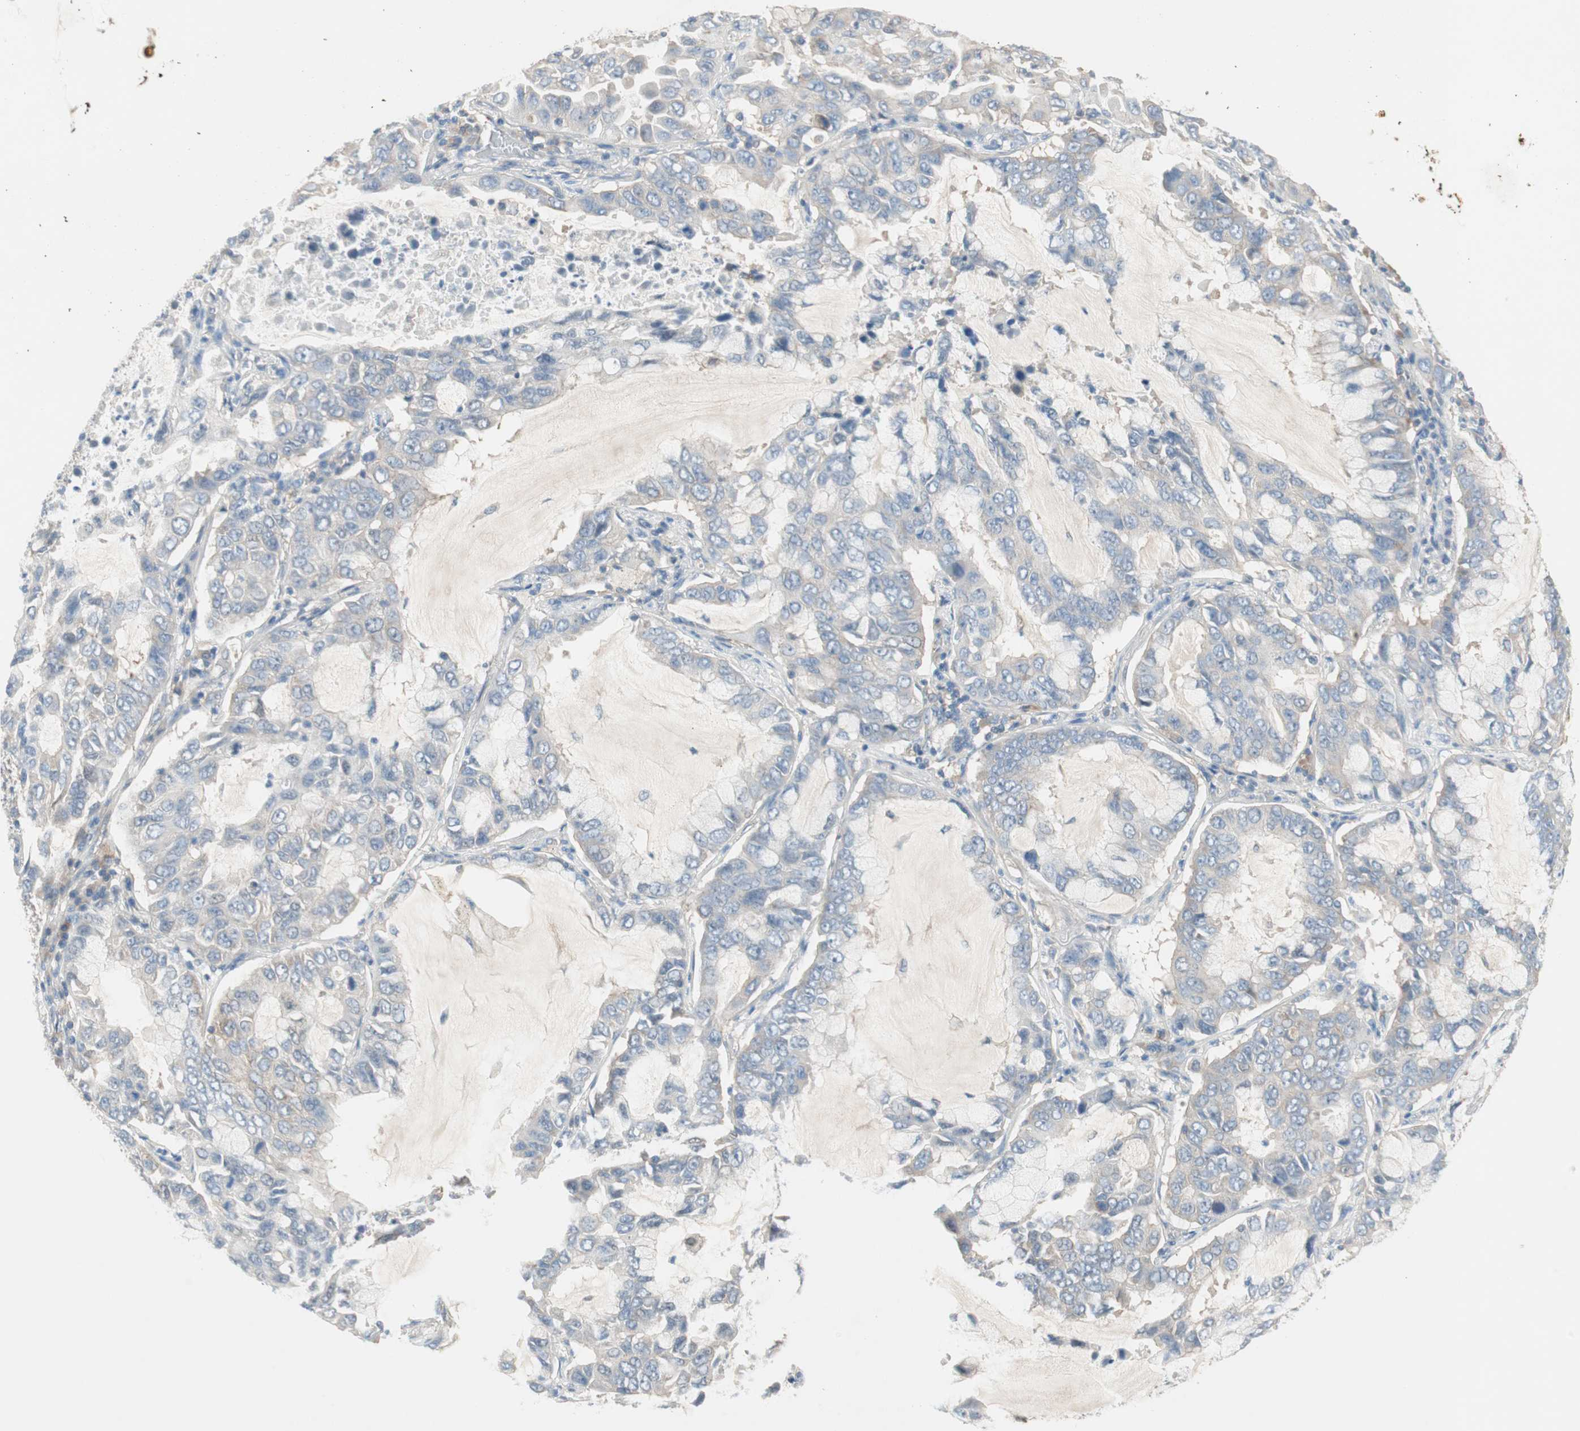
{"staining": {"intensity": "weak", "quantity": "<25%", "location": "cytoplasmic/membranous"}, "tissue": "lung cancer", "cell_type": "Tumor cells", "image_type": "cancer", "snomed": [{"axis": "morphology", "description": "Adenocarcinoma, NOS"}, {"axis": "topography", "description": "Lung"}], "caption": "Immunohistochemical staining of human lung cancer (adenocarcinoma) demonstrates no significant positivity in tumor cells.", "gene": "GLUL", "patient": {"sex": "male", "age": 64}}